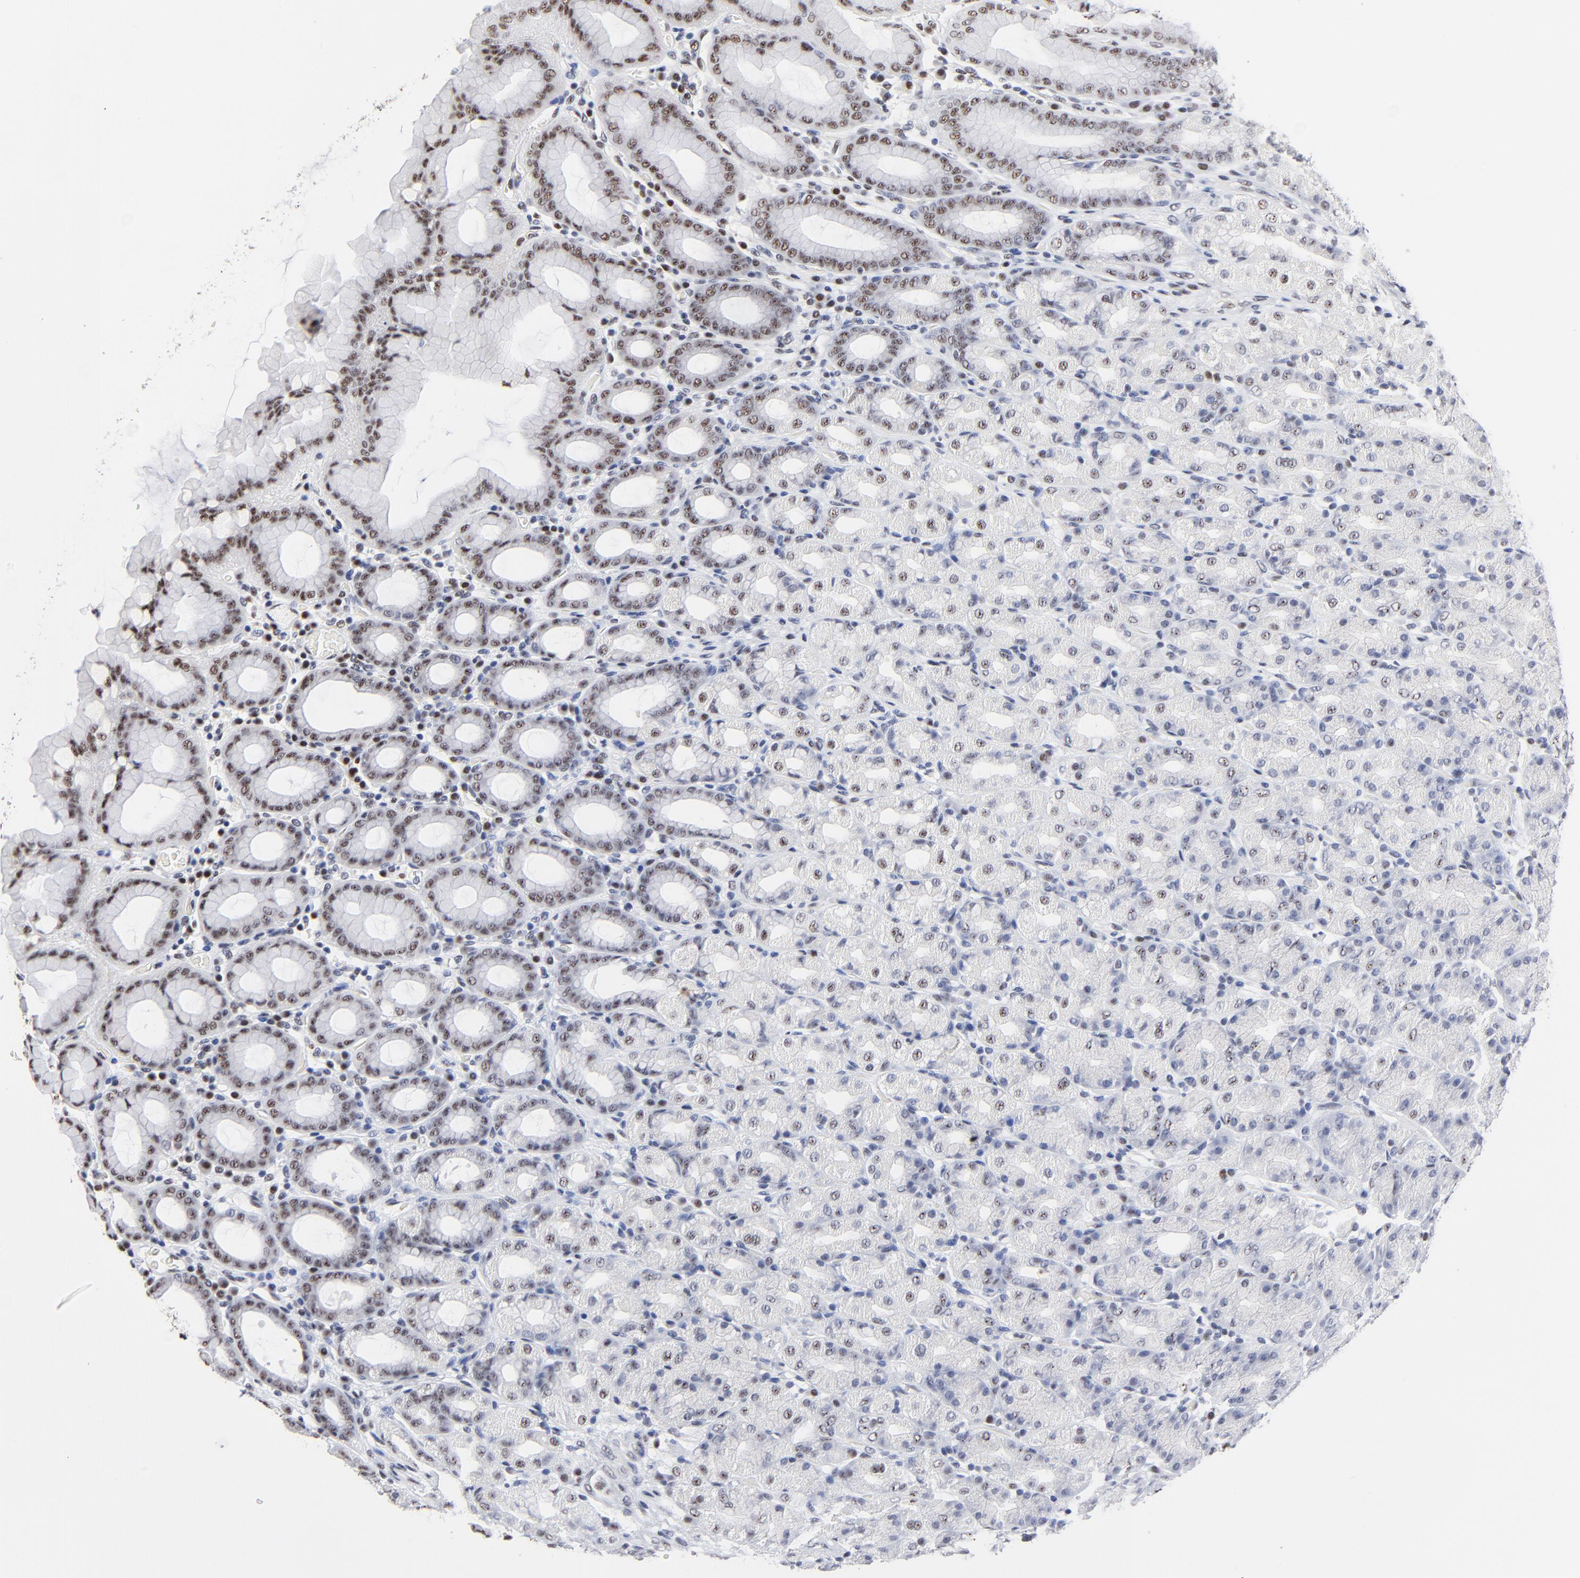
{"staining": {"intensity": "weak", "quantity": "25%-75%", "location": "nuclear"}, "tissue": "stomach", "cell_type": "Glandular cells", "image_type": "normal", "snomed": [{"axis": "morphology", "description": "Normal tissue, NOS"}, {"axis": "topography", "description": "Stomach, upper"}], "caption": "Protein expression analysis of unremarkable human stomach reveals weak nuclear expression in approximately 25%-75% of glandular cells. (Stains: DAB in brown, nuclei in blue, Microscopy: brightfield microscopy at high magnification).", "gene": "MBD4", "patient": {"sex": "male", "age": 68}}